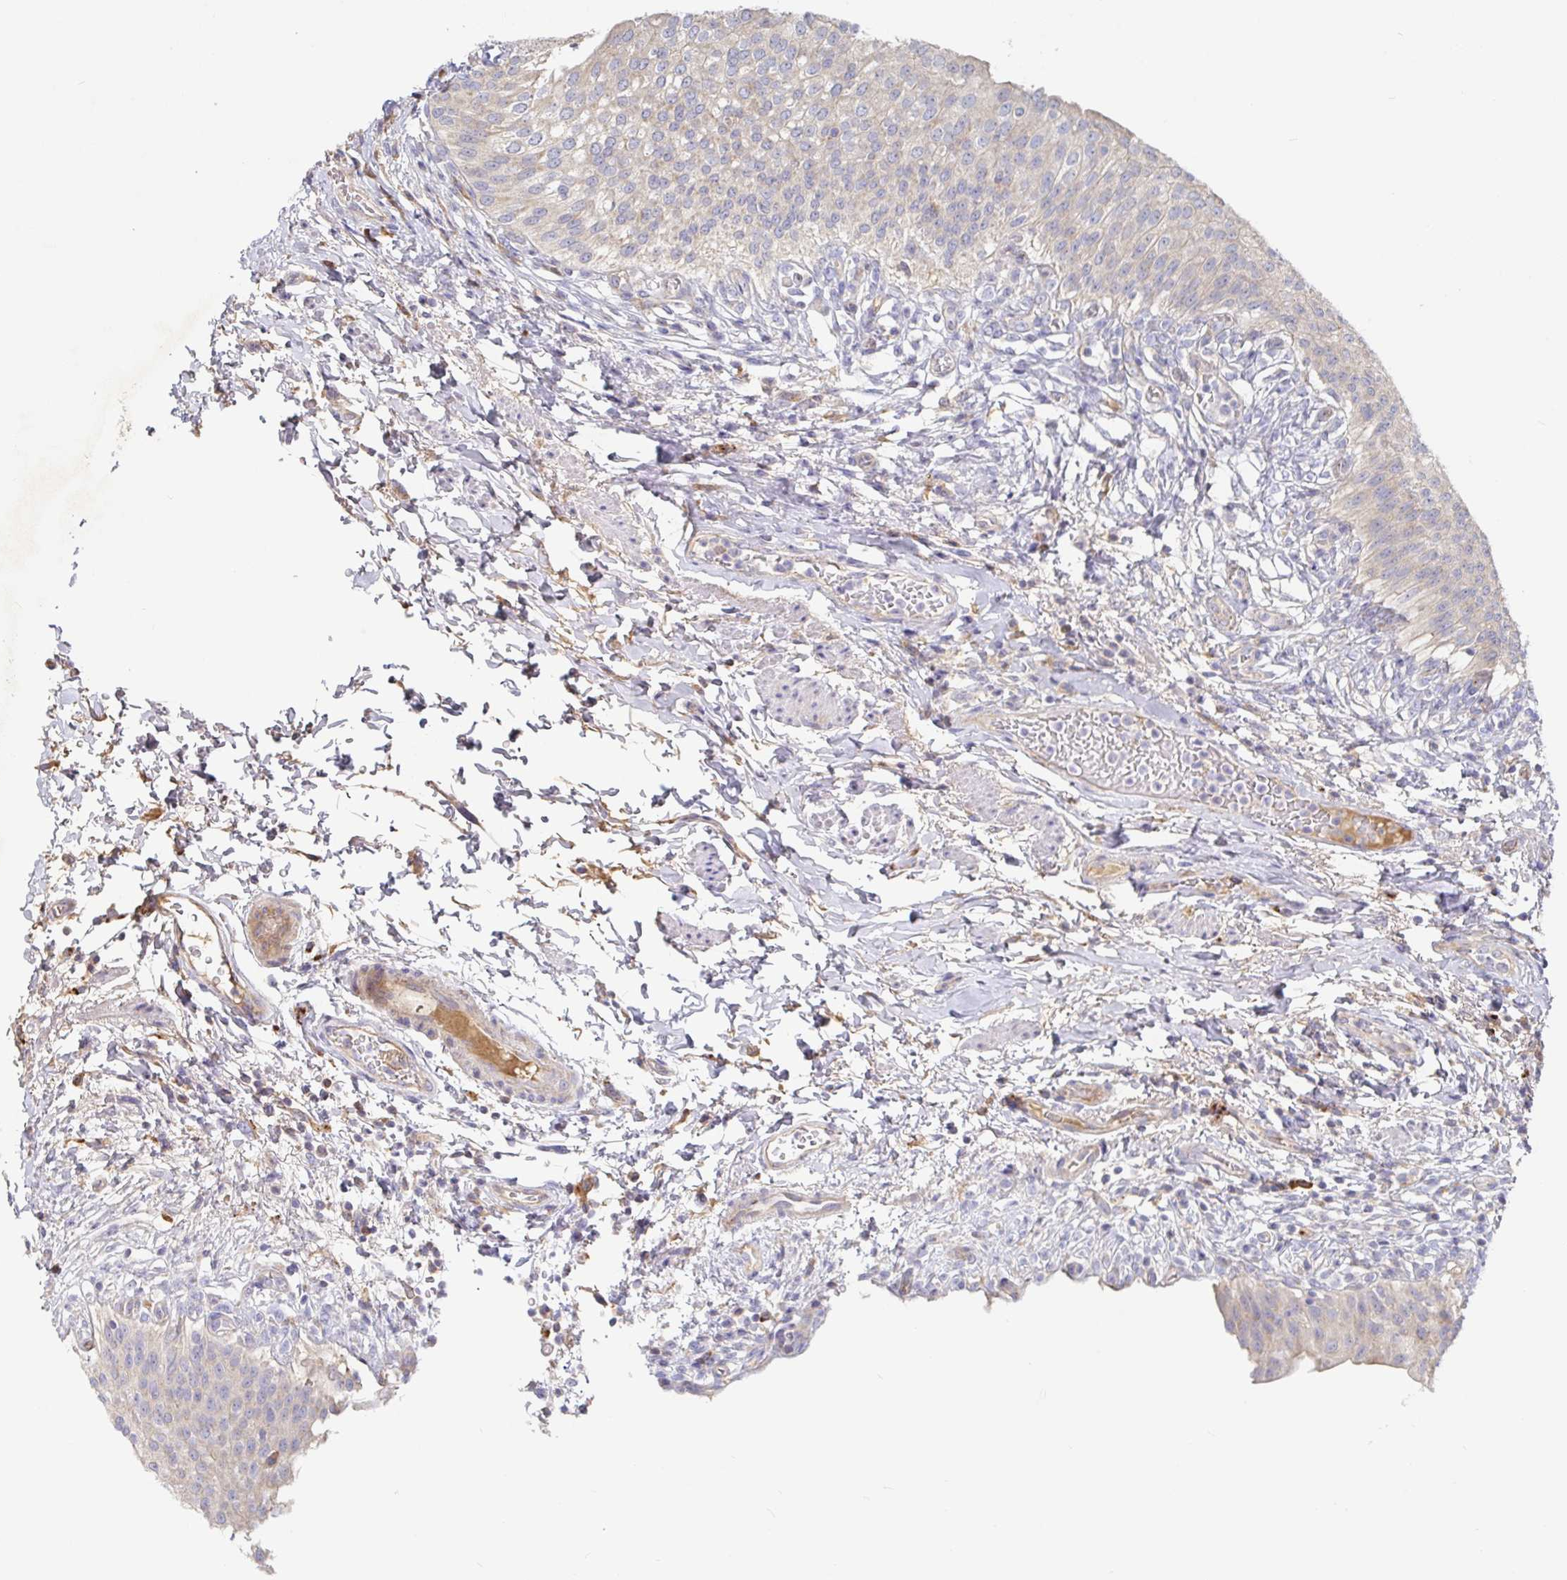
{"staining": {"intensity": "weak", "quantity": "25%-75%", "location": "cytoplasmic/membranous"}, "tissue": "urinary bladder", "cell_type": "Urothelial cells", "image_type": "normal", "snomed": [{"axis": "morphology", "description": "Normal tissue, NOS"}, {"axis": "topography", "description": "Urinary bladder"}, {"axis": "topography", "description": "Peripheral nerve tissue"}], "caption": "Immunohistochemistry of normal urinary bladder demonstrates low levels of weak cytoplasmic/membranous staining in approximately 25%-75% of urothelial cells. (Stains: DAB (3,3'-diaminobenzidine) in brown, nuclei in blue, Microscopy: brightfield microscopy at high magnification).", "gene": "IRAK2", "patient": {"sex": "female", "age": 60}}